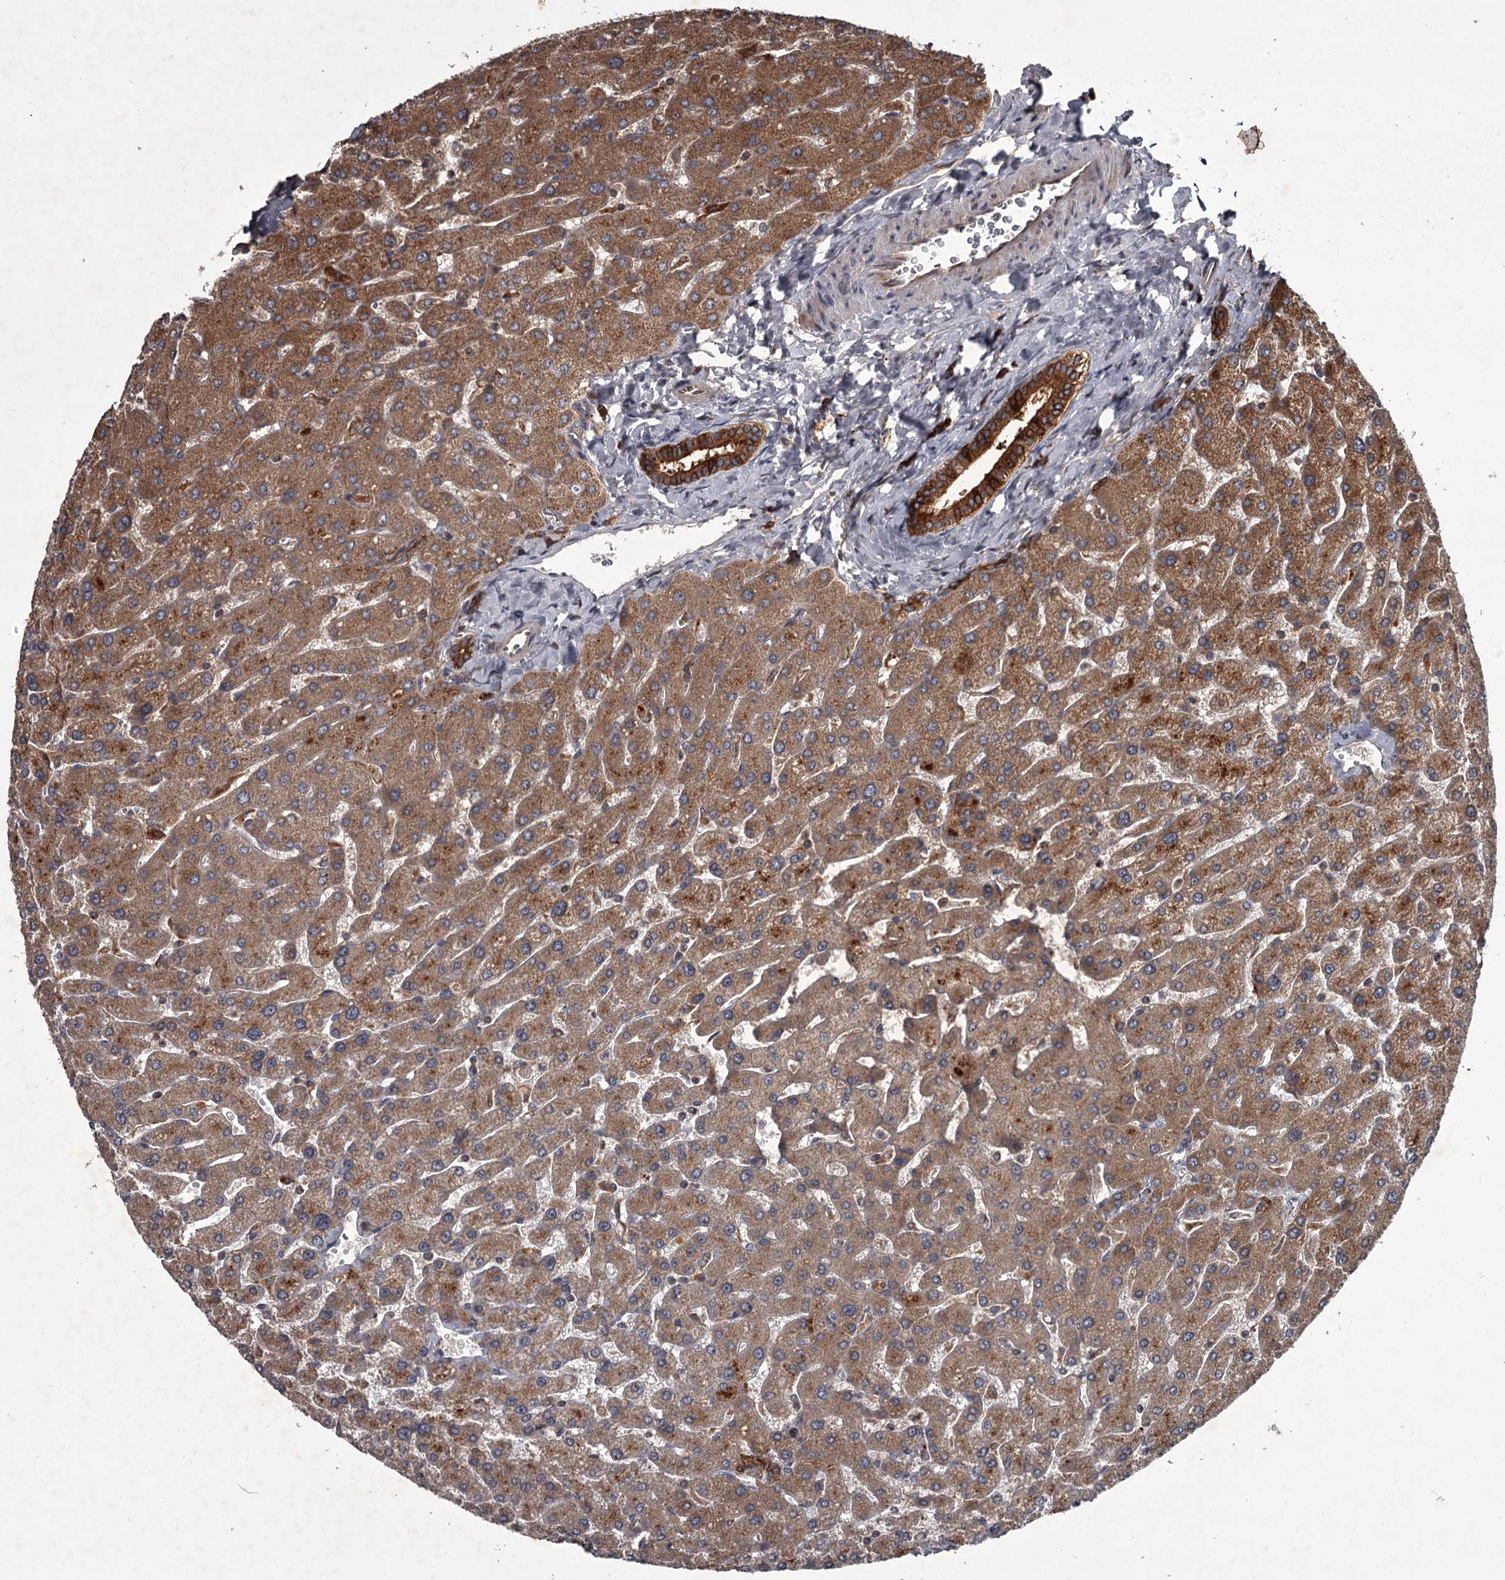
{"staining": {"intensity": "strong", "quantity": ">75%", "location": "cytoplasmic/membranous"}, "tissue": "liver", "cell_type": "Cholangiocytes", "image_type": "normal", "snomed": [{"axis": "morphology", "description": "Normal tissue, NOS"}, {"axis": "topography", "description": "Liver"}], "caption": "Immunohistochemistry (DAB (3,3'-diaminobenzidine)) staining of normal liver reveals strong cytoplasmic/membranous protein expression in approximately >75% of cholangiocytes. Nuclei are stained in blue.", "gene": "UNC93B1", "patient": {"sex": "male", "age": 55}}